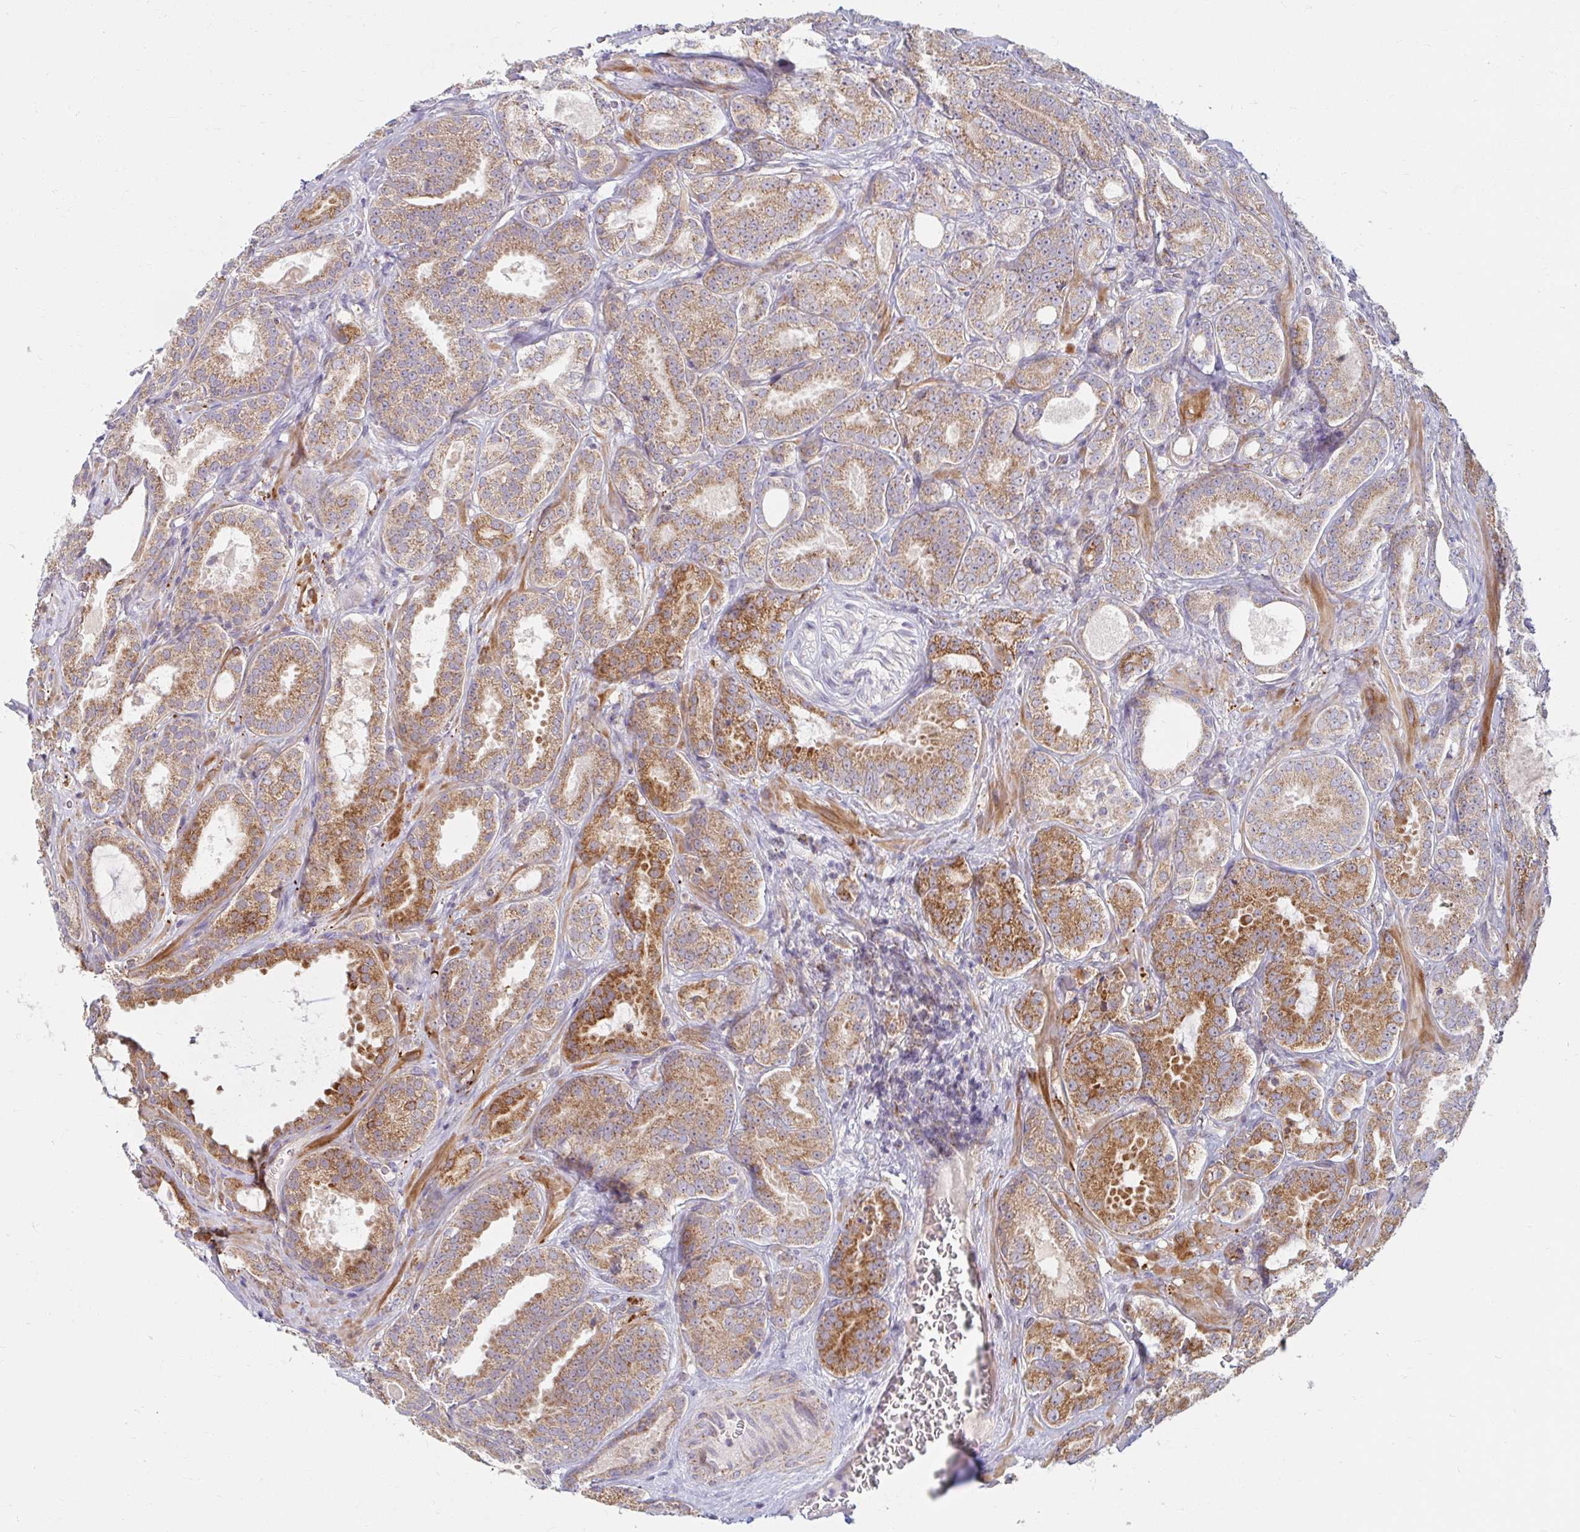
{"staining": {"intensity": "moderate", "quantity": ">75%", "location": "cytoplasmic/membranous"}, "tissue": "prostate cancer", "cell_type": "Tumor cells", "image_type": "cancer", "snomed": [{"axis": "morphology", "description": "Adenocarcinoma, High grade"}, {"axis": "topography", "description": "Prostate"}], "caption": "Immunohistochemical staining of human prostate cancer shows medium levels of moderate cytoplasmic/membranous expression in approximately >75% of tumor cells.", "gene": "SKP2", "patient": {"sex": "male", "age": 64}}